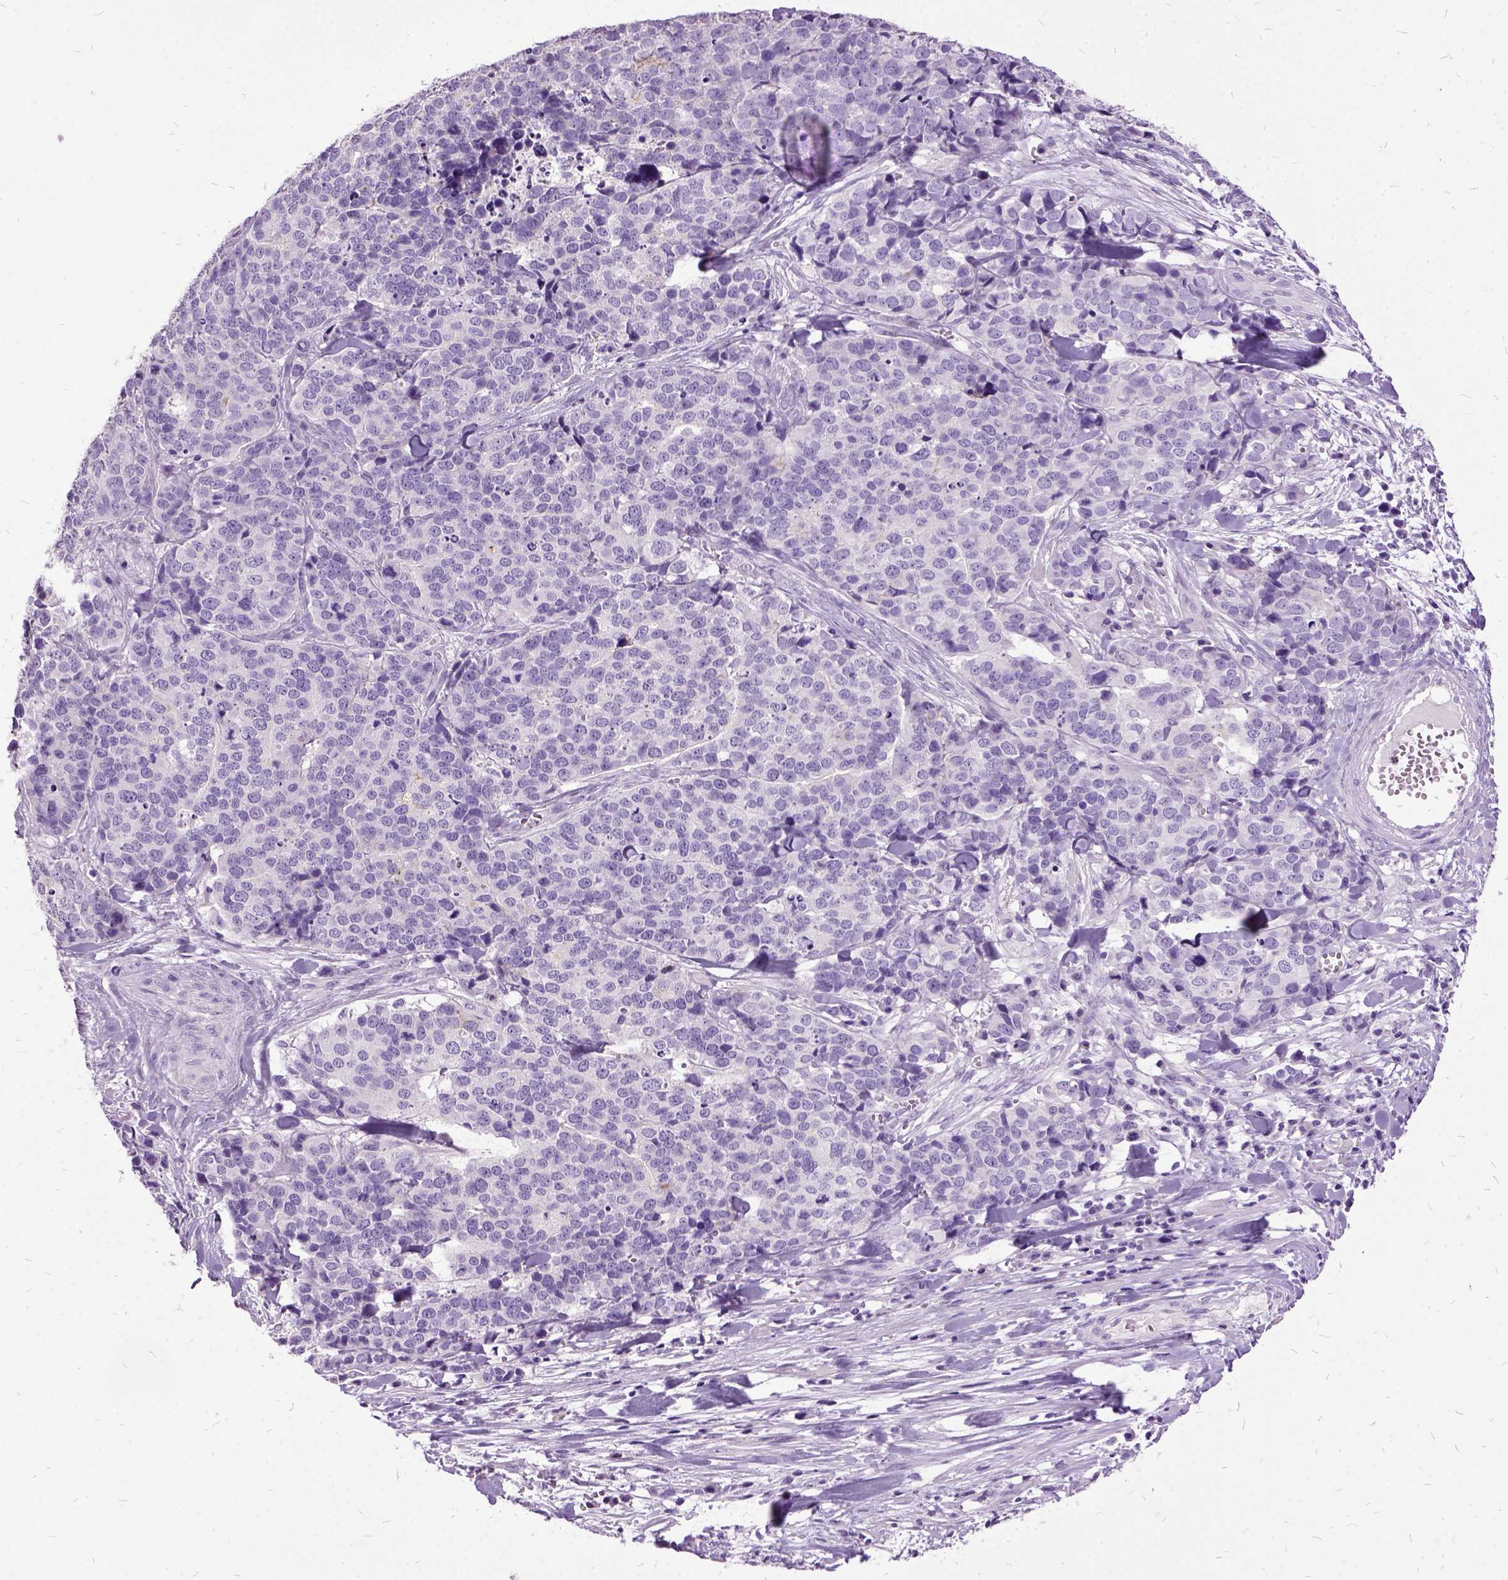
{"staining": {"intensity": "negative", "quantity": "none", "location": "none"}, "tissue": "ovarian cancer", "cell_type": "Tumor cells", "image_type": "cancer", "snomed": [{"axis": "morphology", "description": "Carcinoma, endometroid"}, {"axis": "topography", "description": "Ovary"}], "caption": "A high-resolution histopathology image shows immunohistochemistry (IHC) staining of ovarian endometroid carcinoma, which shows no significant expression in tumor cells.", "gene": "MME", "patient": {"sex": "female", "age": 65}}